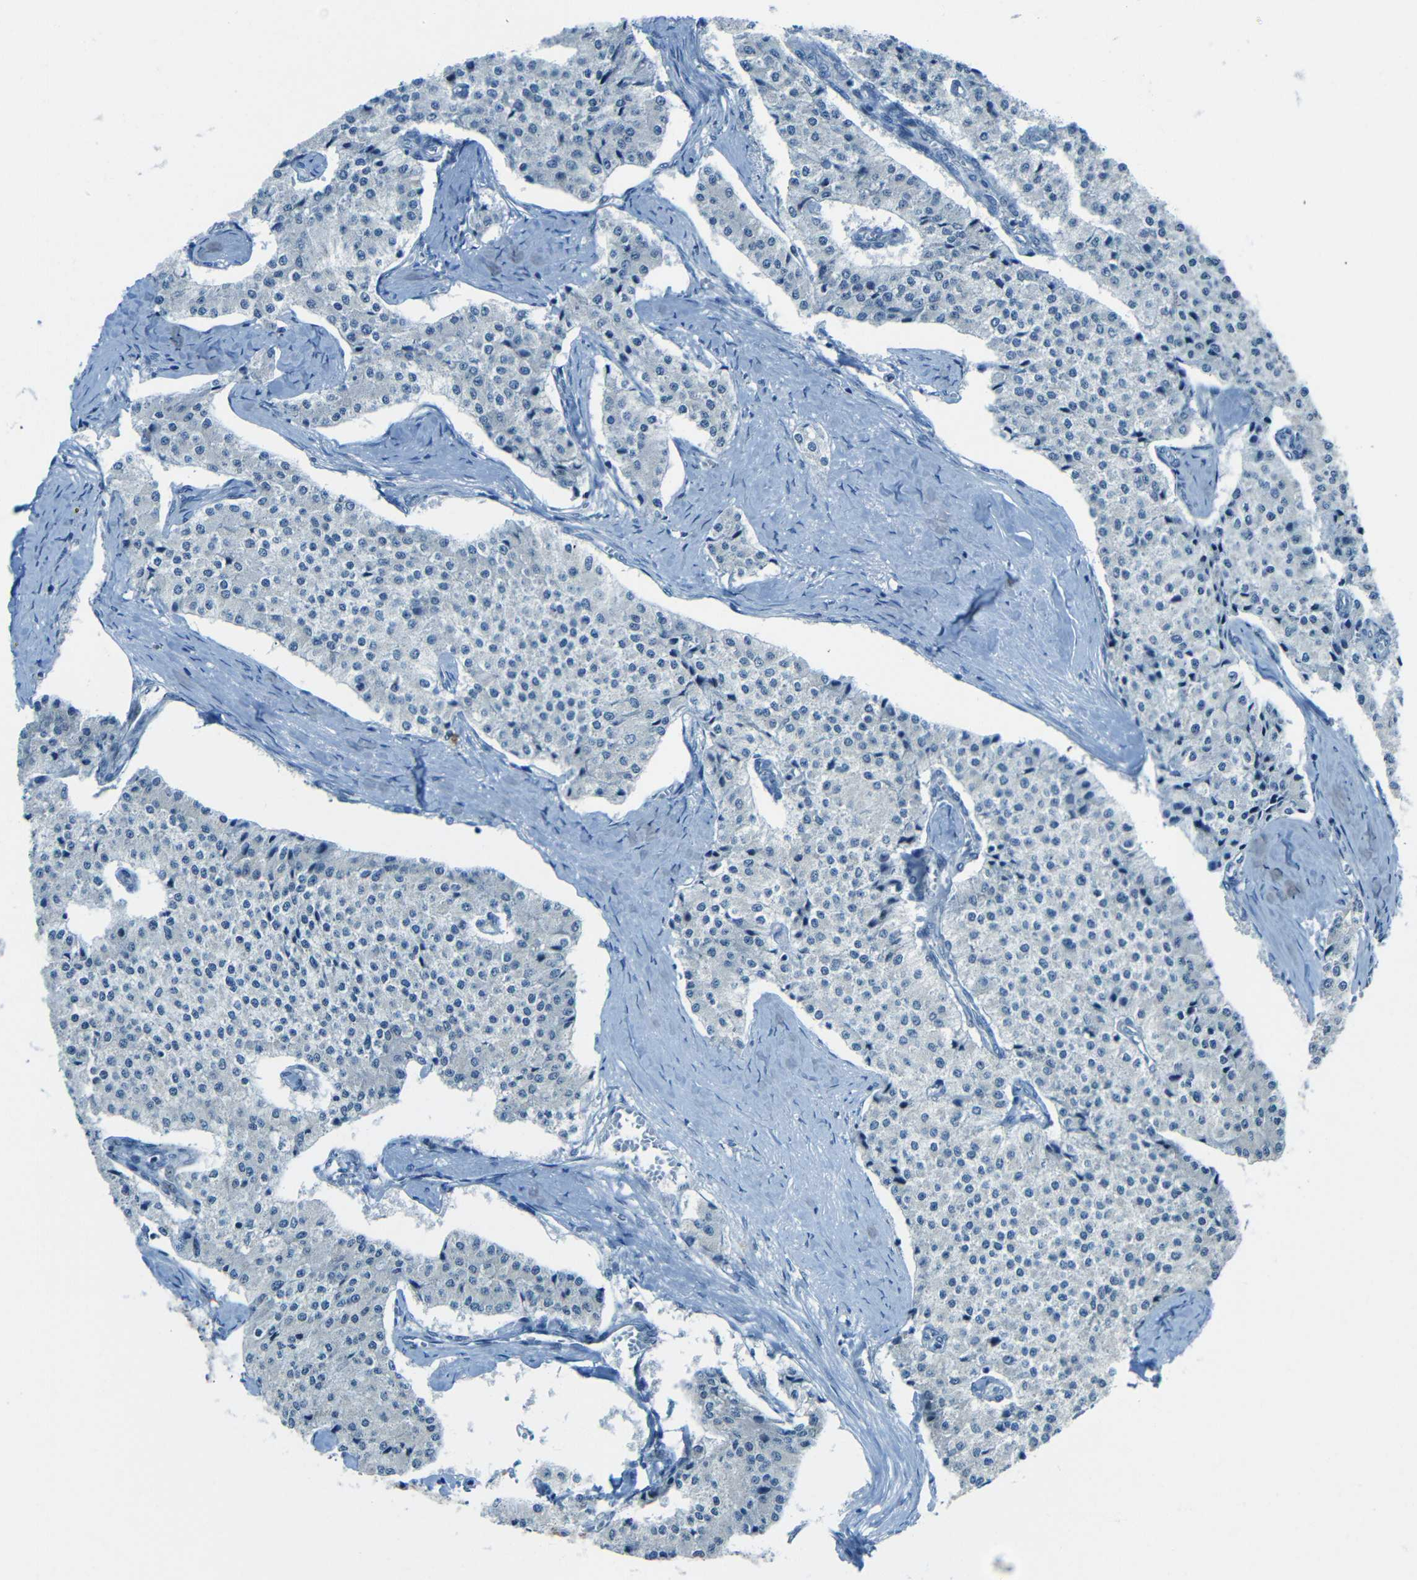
{"staining": {"intensity": "negative", "quantity": "none", "location": "none"}, "tissue": "carcinoid", "cell_type": "Tumor cells", "image_type": "cancer", "snomed": [{"axis": "morphology", "description": "Carcinoid, malignant, NOS"}, {"axis": "topography", "description": "Colon"}], "caption": "High power microscopy photomicrograph of an IHC image of carcinoid (malignant), revealing no significant positivity in tumor cells.", "gene": "ANKRD22", "patient": {"sex": "female", "age": 52}}